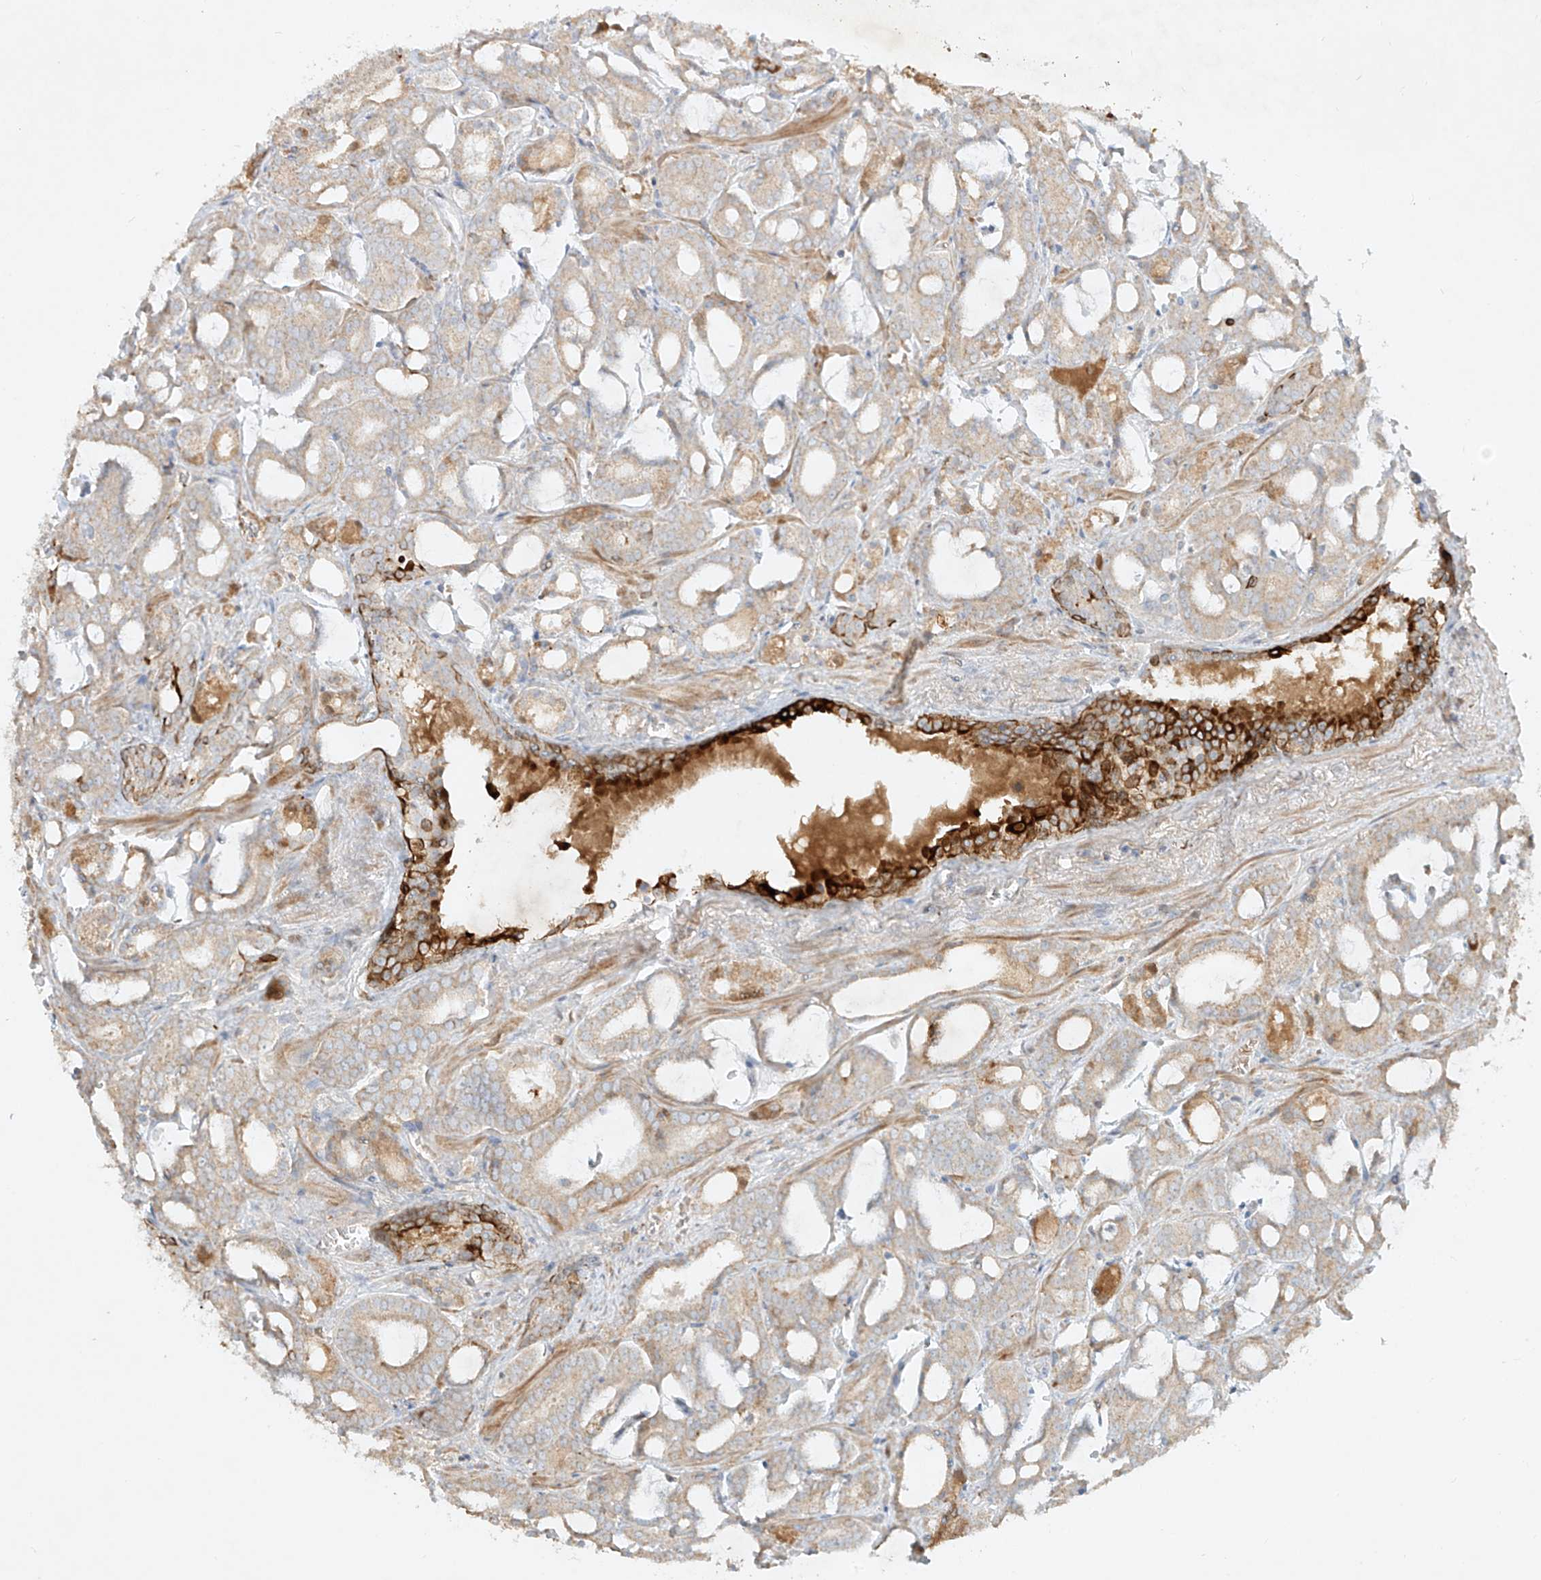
{"staining": {"intensity": "weak", "quantity": ">75%", "location": "cytoplasmic/membranous"}, "tissue": "prostate cancer", "cell_type": "Tumor cells", "image_type": "cancer", "snomed": [{"axis": "morphology", "description": "Adenocarcinoma, High grade"}, {"axis": "topography", "description": "Prostate and seminal vesicle, NOS"}], "caption": "High-magnification brightfield microscopy of prostate cancer stained with DAB (3,3'-diaminobenzidine) (brown) and counterstained with hematoxylin (blue). tumor cells exhibit weak cytoplasmic/membranous expression is present in approximately>75% of cells. (Stains: DAB in brown, nuclei in blue, Microscopy: brightfield microscopy at high magnification).", "gene": "KPNA7", "patient": {"sex": "male", "age": 67}}